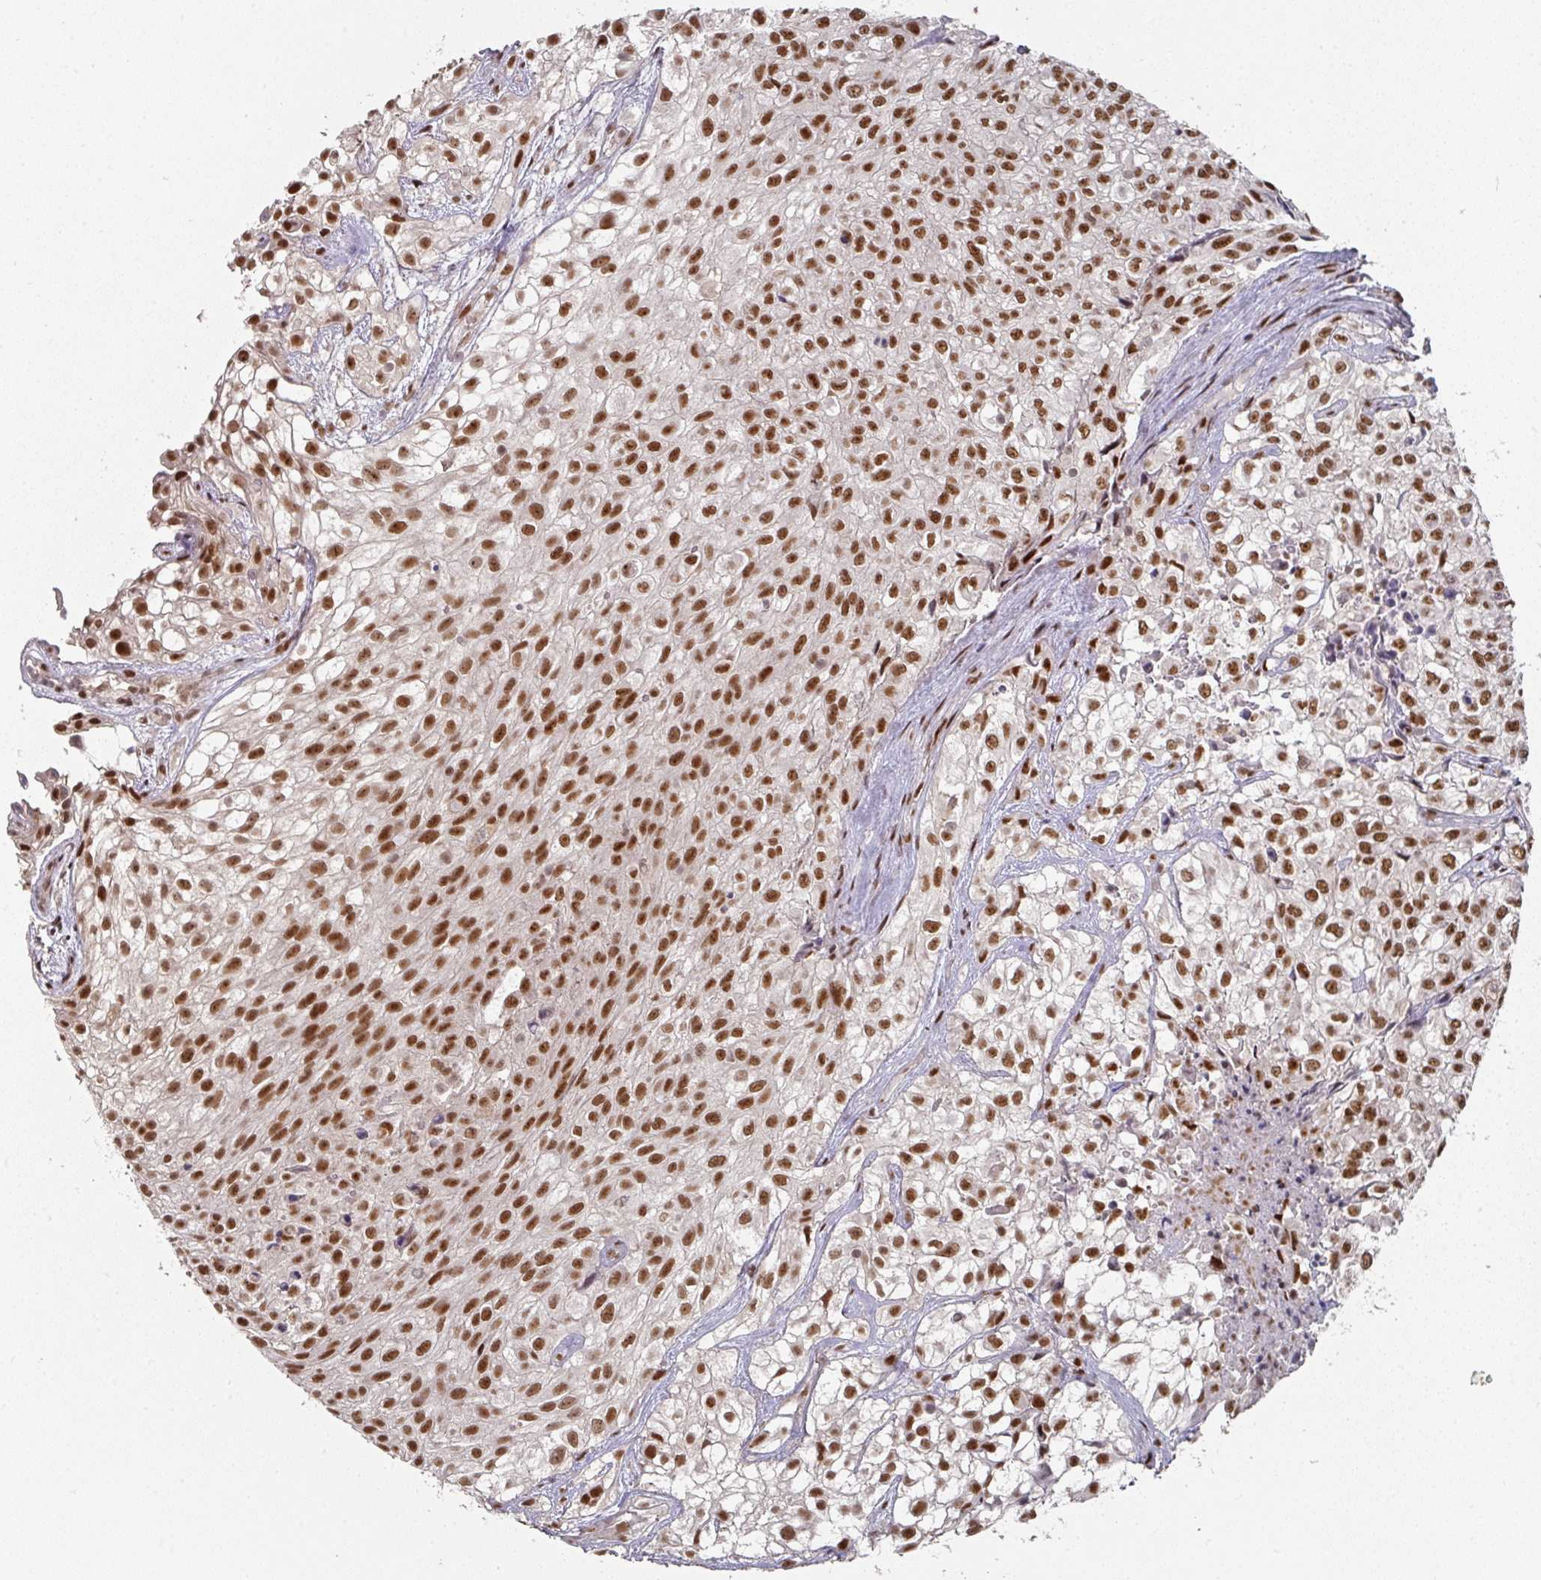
{"staining": {"intensity": "strong", "quantity": ">75%", "location": "nuclear"}, "tissue": "urothelial cancer", "cell_type": "Tumor cells", "image_type": "cancer", "snomed": [{"axis": "morphology", "description": "Urothelial carcinoma, High grade"}, {"axis": "topography", "description": "Urinary bladder"}], "caption": "Human urothelial cancer stained with a brown dye displays strong nuclear positive expression in approximately >75% of tumor cells.", "gene": "MEPCE", "patient": {"sex": "male", "age": 56}}